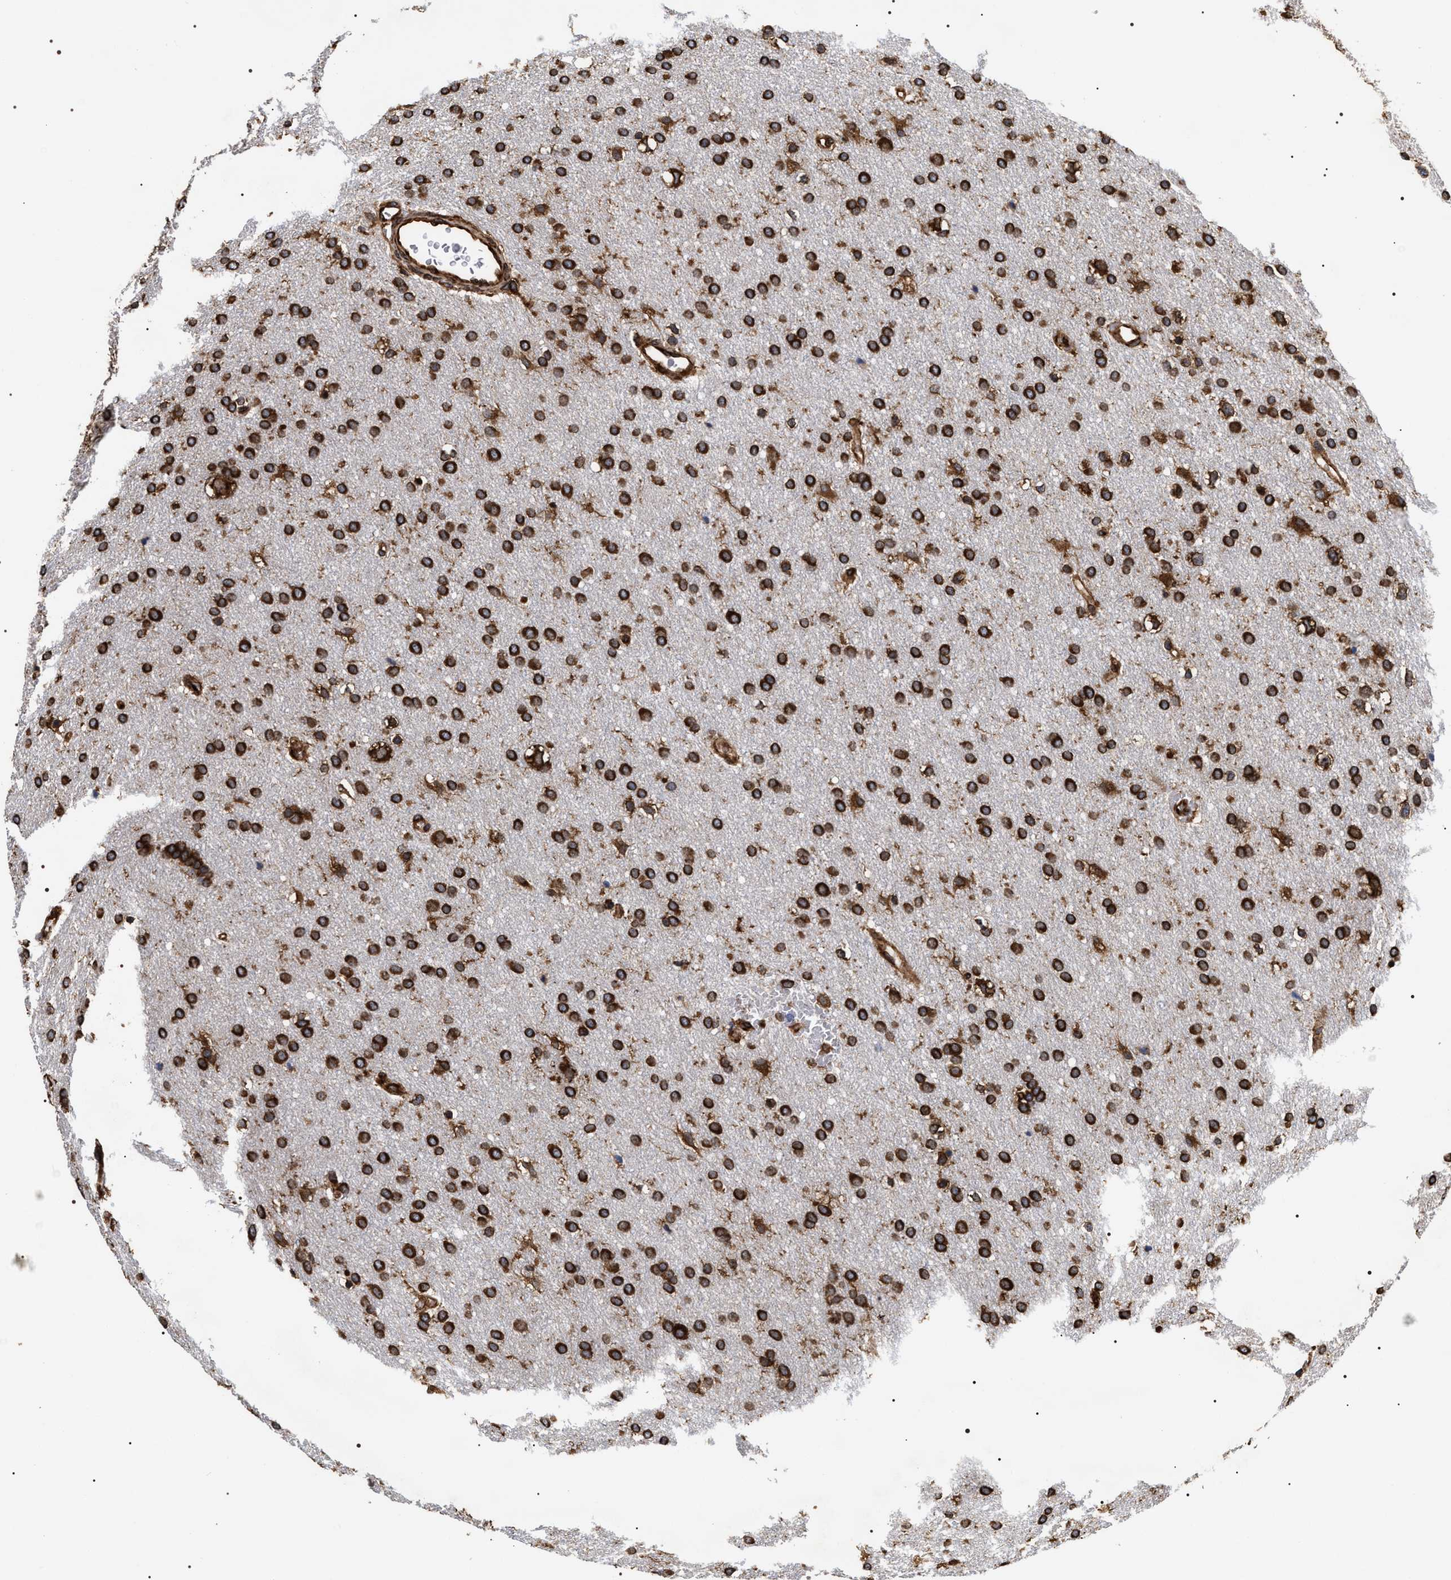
{"staining": {"intensity": "strong", "quantity": ">75%", "location": "cytoplasmic/membranous"}, "tissue": "glioma", "cell_type": "Tumor cells", "image_type": "cancer", "snomed": [{"axis": "morphology", "description": "Glioma, malignant, Low grade"}, {"axis": "topography", "description": "Brain"}], "caption": "An immunohistochemistry photomicrograph of neoplastic tissue is shown. Protein staining in brown highlights strong cytoplasmic/membranous positivity in low-grade glioma (malignant) within tumor cells. (DAB (3,3'-diaminobenzidine) = brown stain, brightfield microscopy at high magnification).", "gene": "SERBP1", "patient": {"sex": "female", "age": 37}}